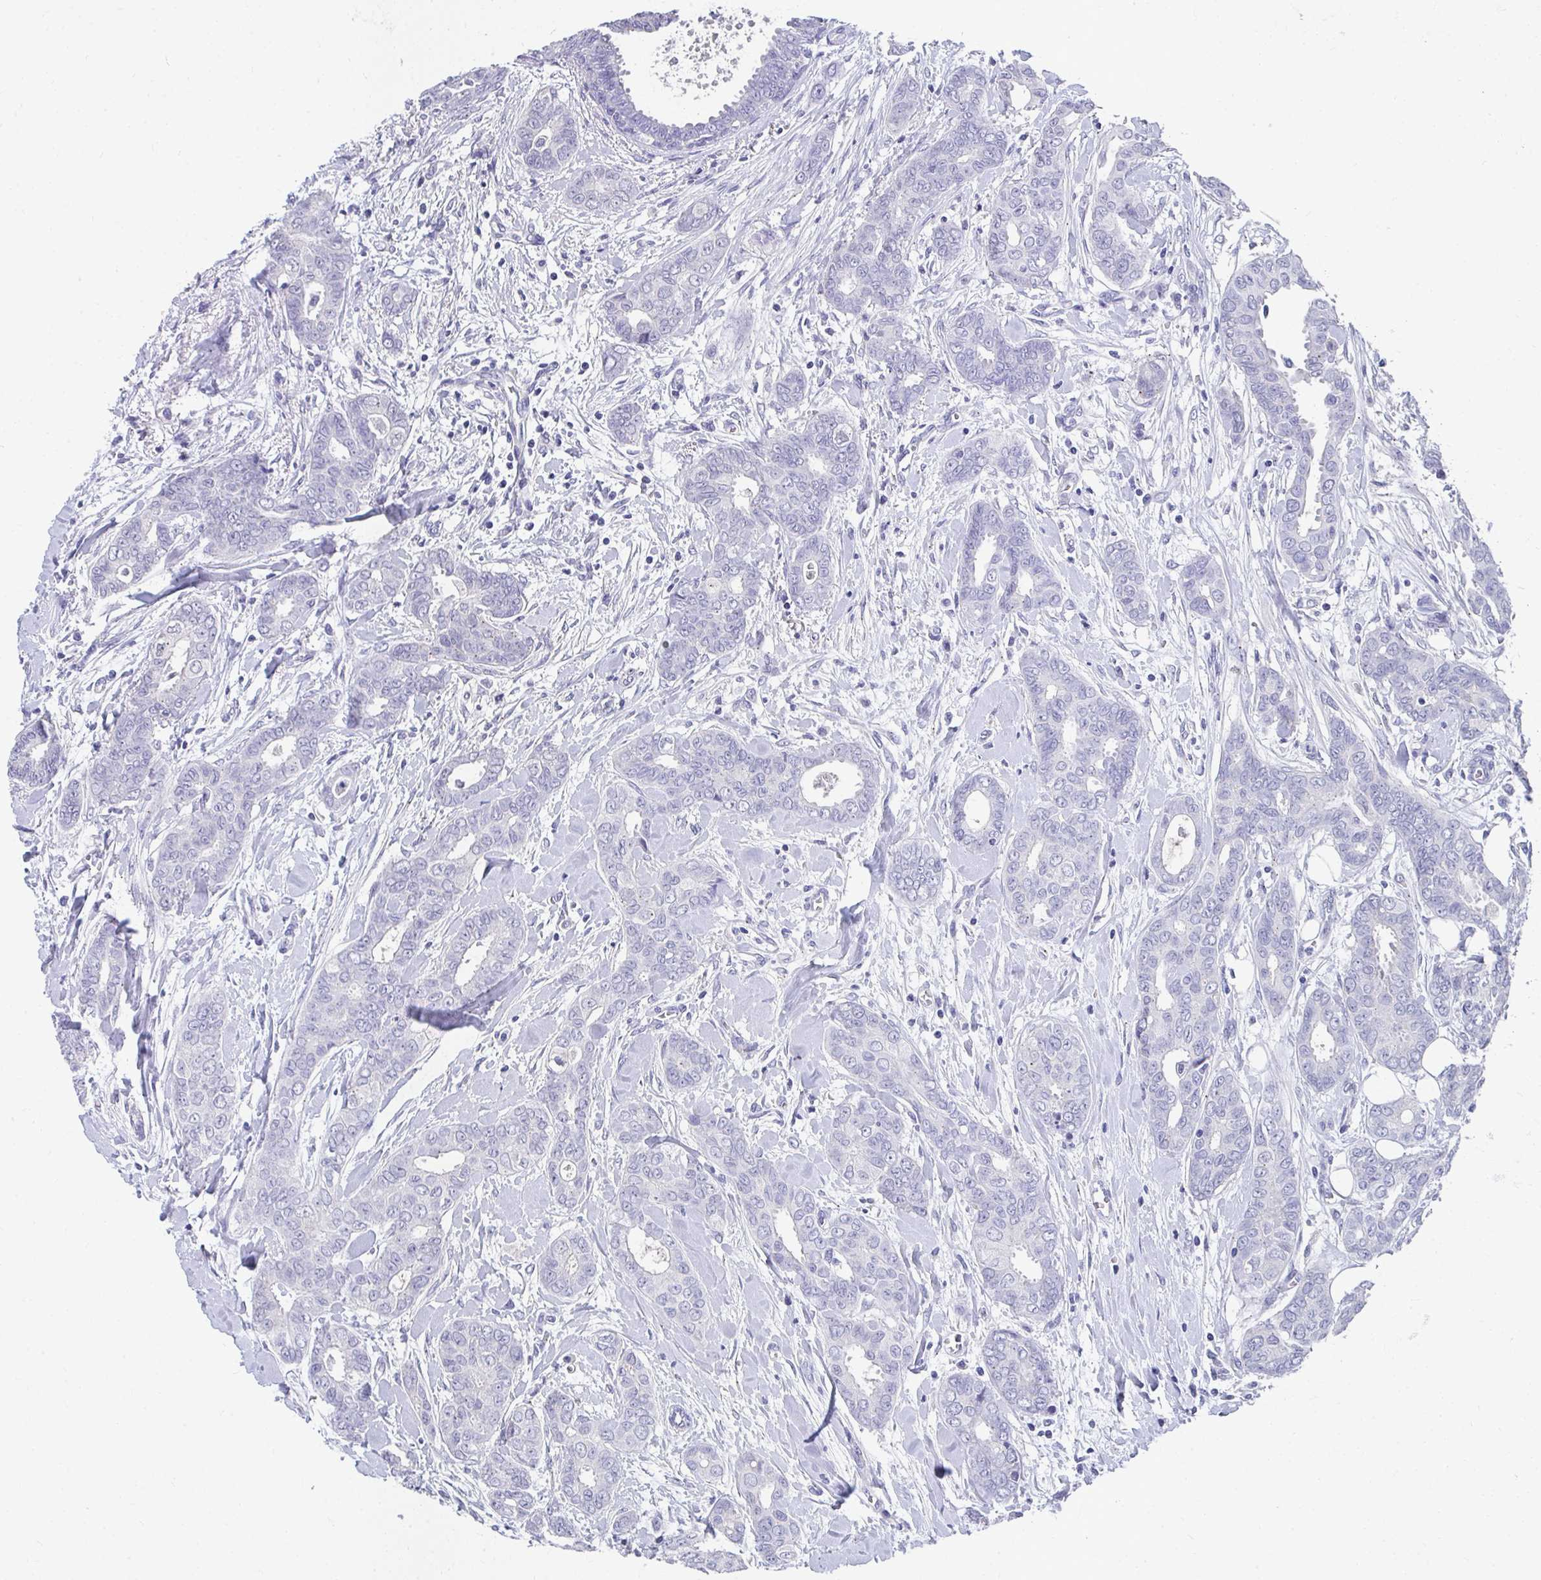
{"staining": {"intensity": "negative", "quantity": "none", "location": "none"}, "tissue": "breast cancer", "cell_type": "Tumor cells", "image_type": "cancer", "snomed": [{"axis": "morphology", "description": "Duct carcinoma"}, {"axis": "topography", "description": "Breast"}], "caption": "A high-resolution image shows immunohistochemistry (IHC) staining of breast infiltrating ductal carcinoma, which shows no significant staining in tumor cells.", "gene": "TMPRSS2", "patient": {"sex": "female", "age": 45}}